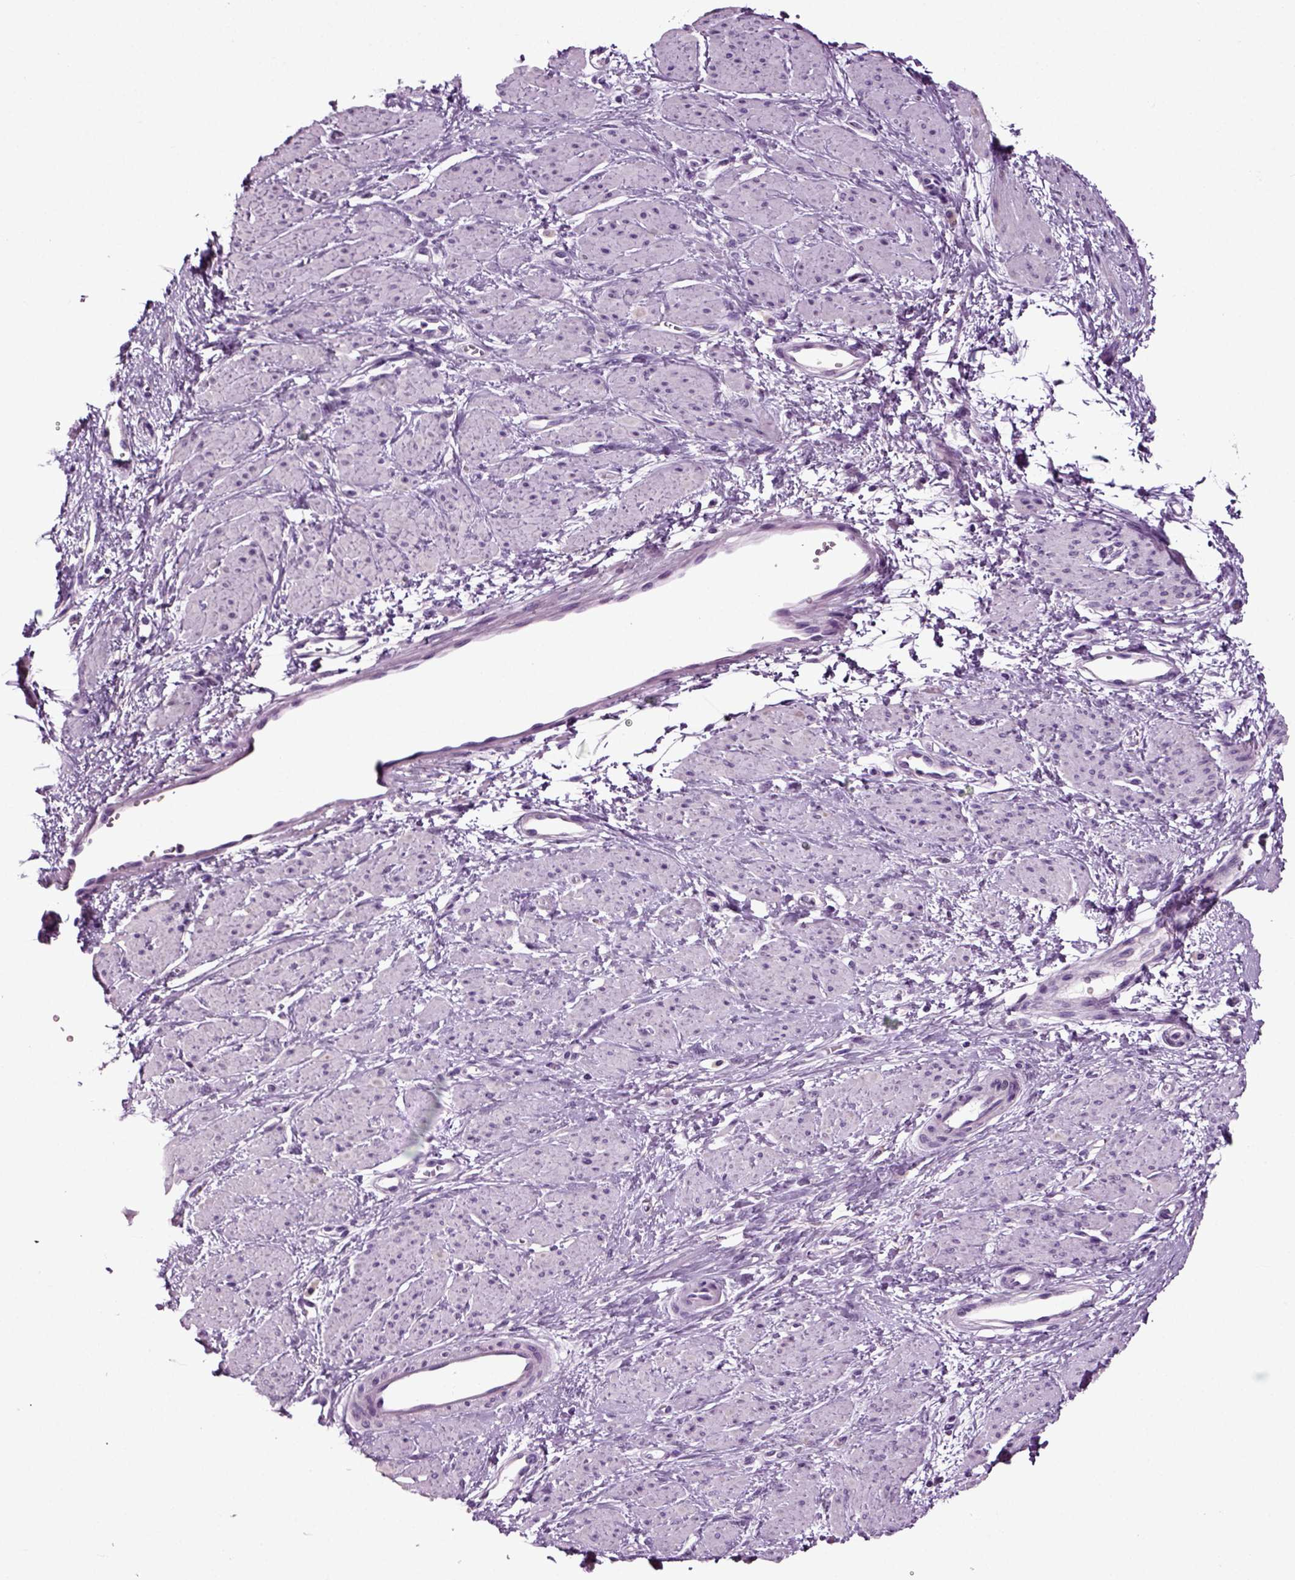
{"staining": {"intensity": "negative", "quantity": "none", "location": "none"}, "tissue": "smooth muscle", "cell_type": "Smooth muscle cells", "image_type": "normal", "snomed": [{"axis": "morphology", "description": "Normal tissue, NOS"}, {"axis": "topography", "description": "Smooth muscle"}, {"axis": "topography", "description": "Uterus"}], "caption": "DAB immunohistochemical staining of benign smooth muscle displays no significant positivity in smooth muscle cells.", "gene": "SPATA17", "patient": {"sex": "female", "age": 39}}